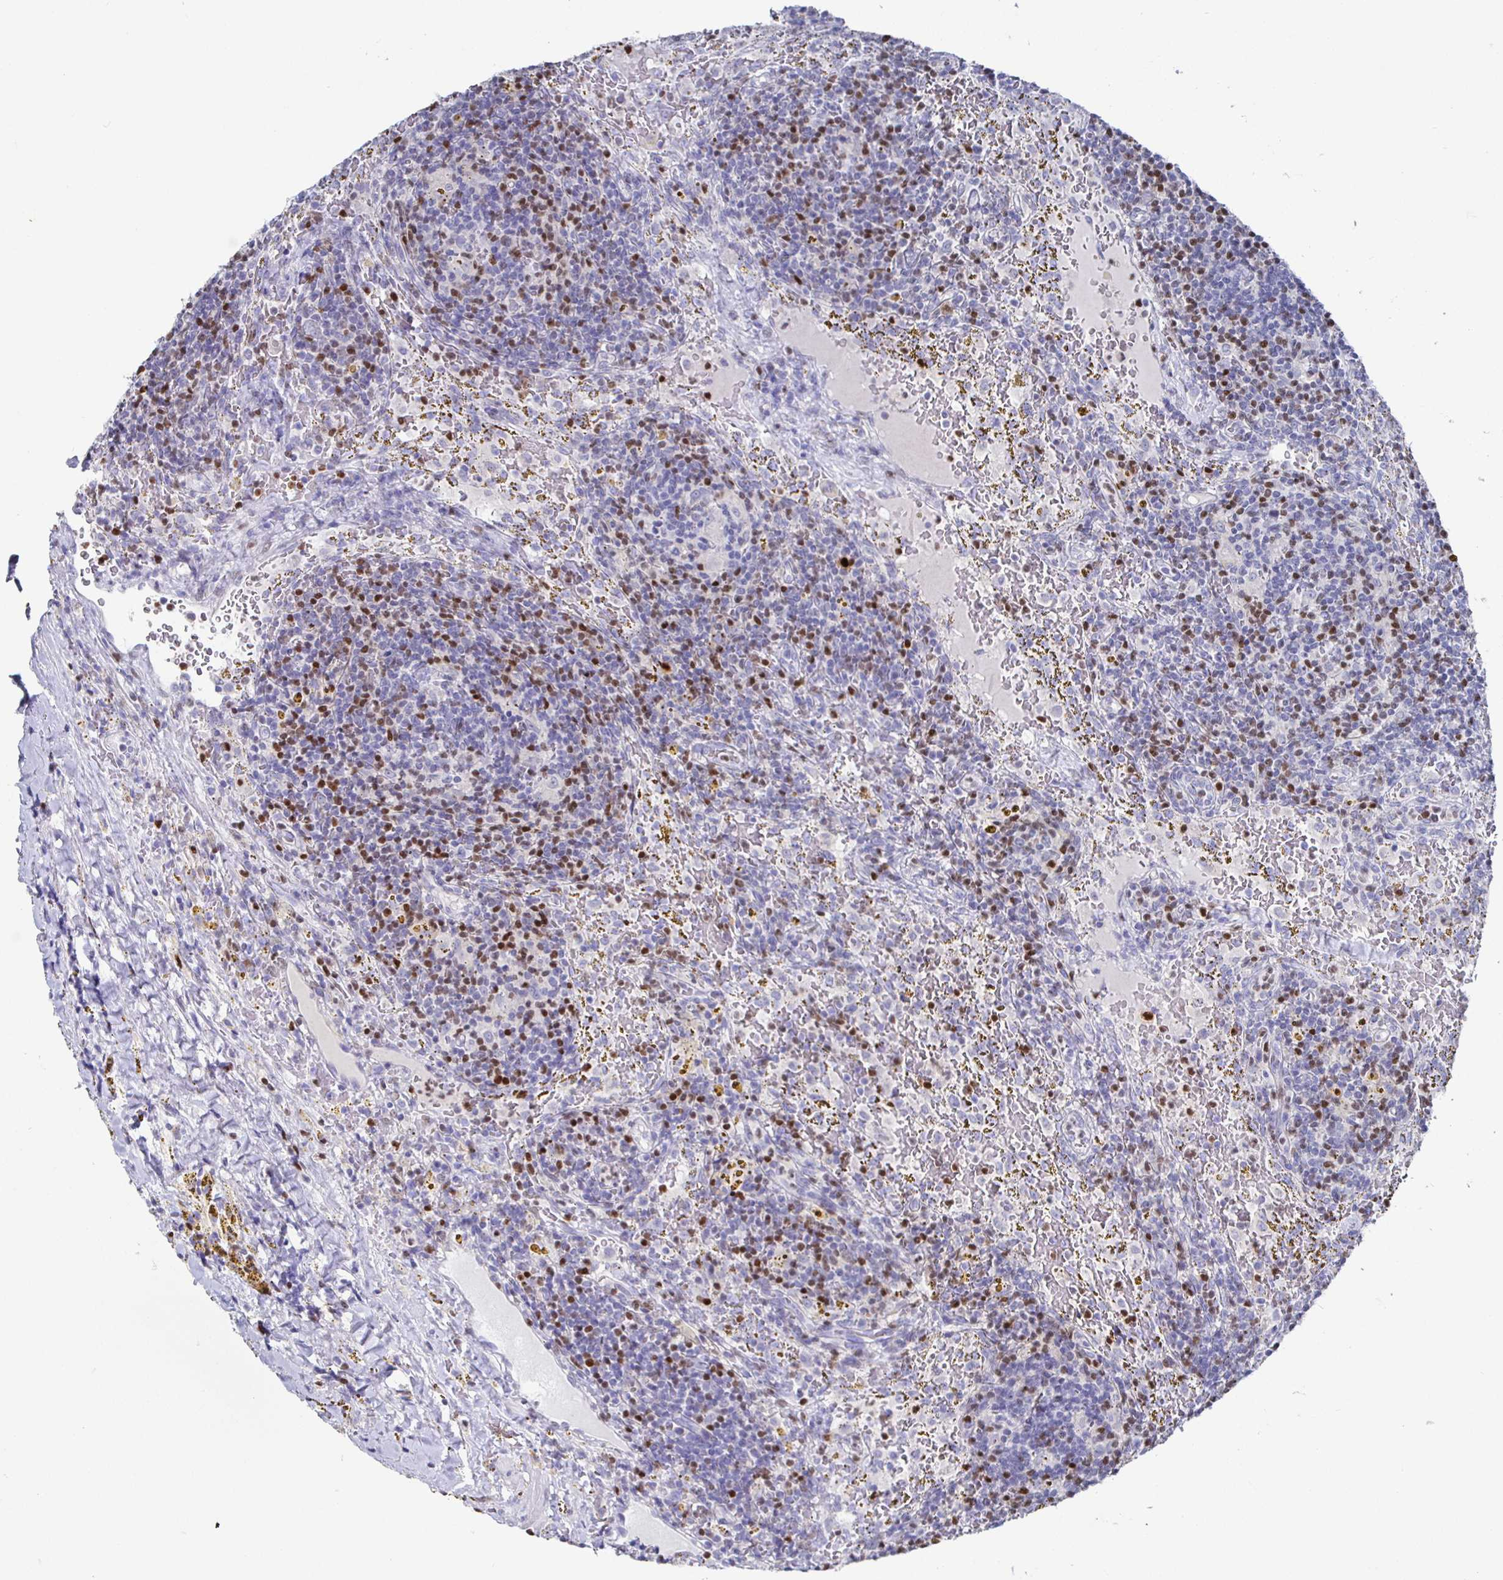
{"staining": {"intensity": "moderate", "quantity": "25%-75%", "location": "nuclear"}, "tissue": "lymphoma", "cell_type": "Tumor cells", "image_type": "cancer", "snomed": [{"axis": "morphology", "description": "Malignant lymphoma, non-Hodgkin's type, Low grade"}, {"axis": "topography", "description": "Spleen"}], "caption": "Tumor cells display moderate nuclear expression in about 25%-75% of cells in malignant lymphoma, non-Hodgkin's type (low-grade).", "gene": "RUNX2", "patient": {"sex": "female", "age": 70}}